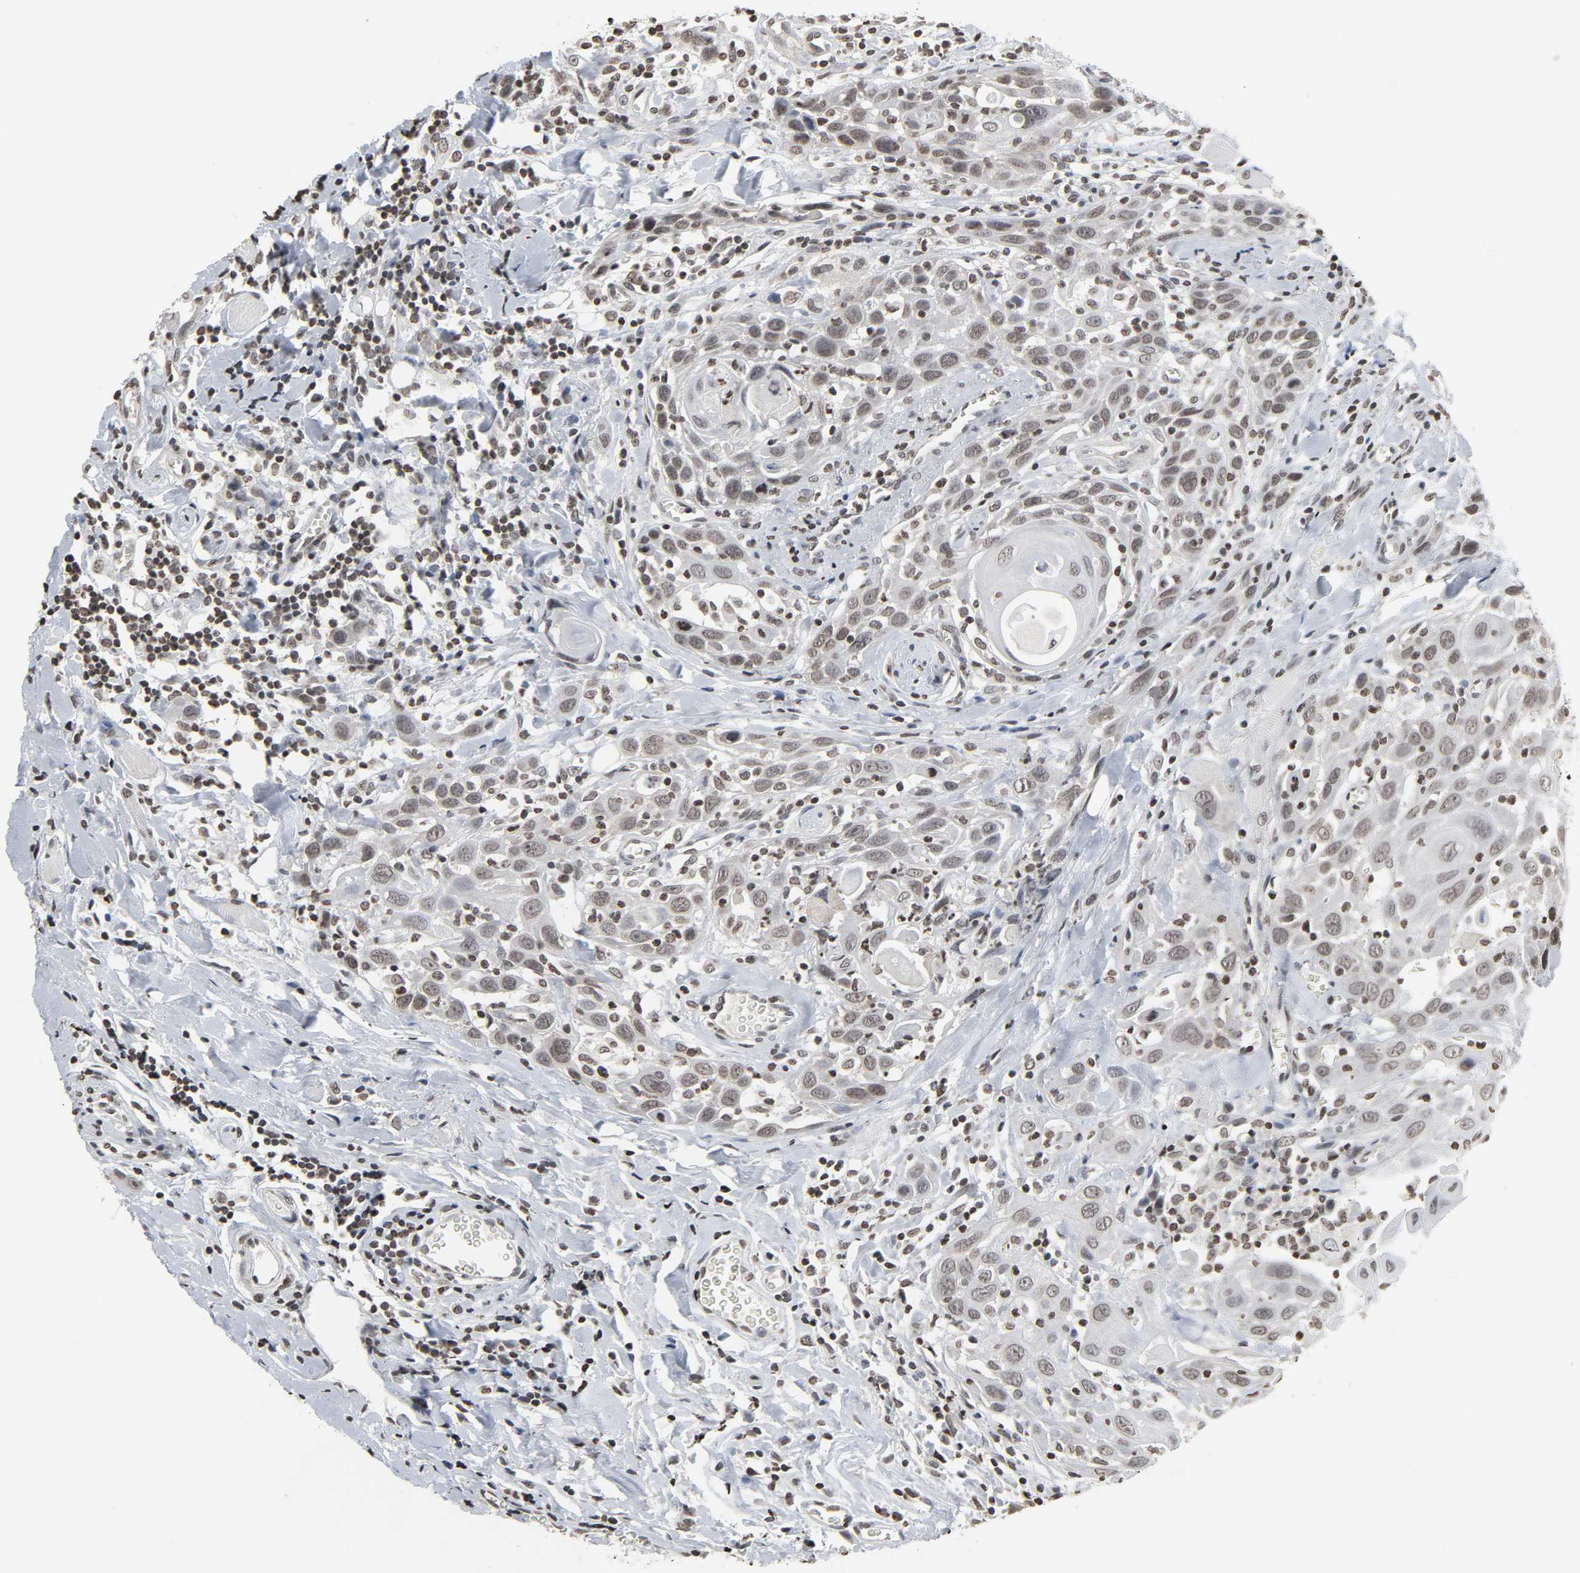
{"staining": {"intensity": "weak", "quantity": ">75%", "location": "nuclear"}, "tissue": "head and neck cancer", "cell_type": "Tumor cells", "image_type": "cancer", "snomed": [{"axis": "morphology", "description": "Squamous cell carcinoma, NOS"}, {"axis": "topography", "description": "Oral tissue"}, {"axis": "topography", "description": "Head-Neck"}], "caption": "A micrograph showing weak nuclear staining in about >75% of tumor cells in head and neck squamous cell carcinoma, as visualized by brown immunohistochemical staining.", "gene": "ELAVL1", "patient": {"sex": "female", "age": 50}}